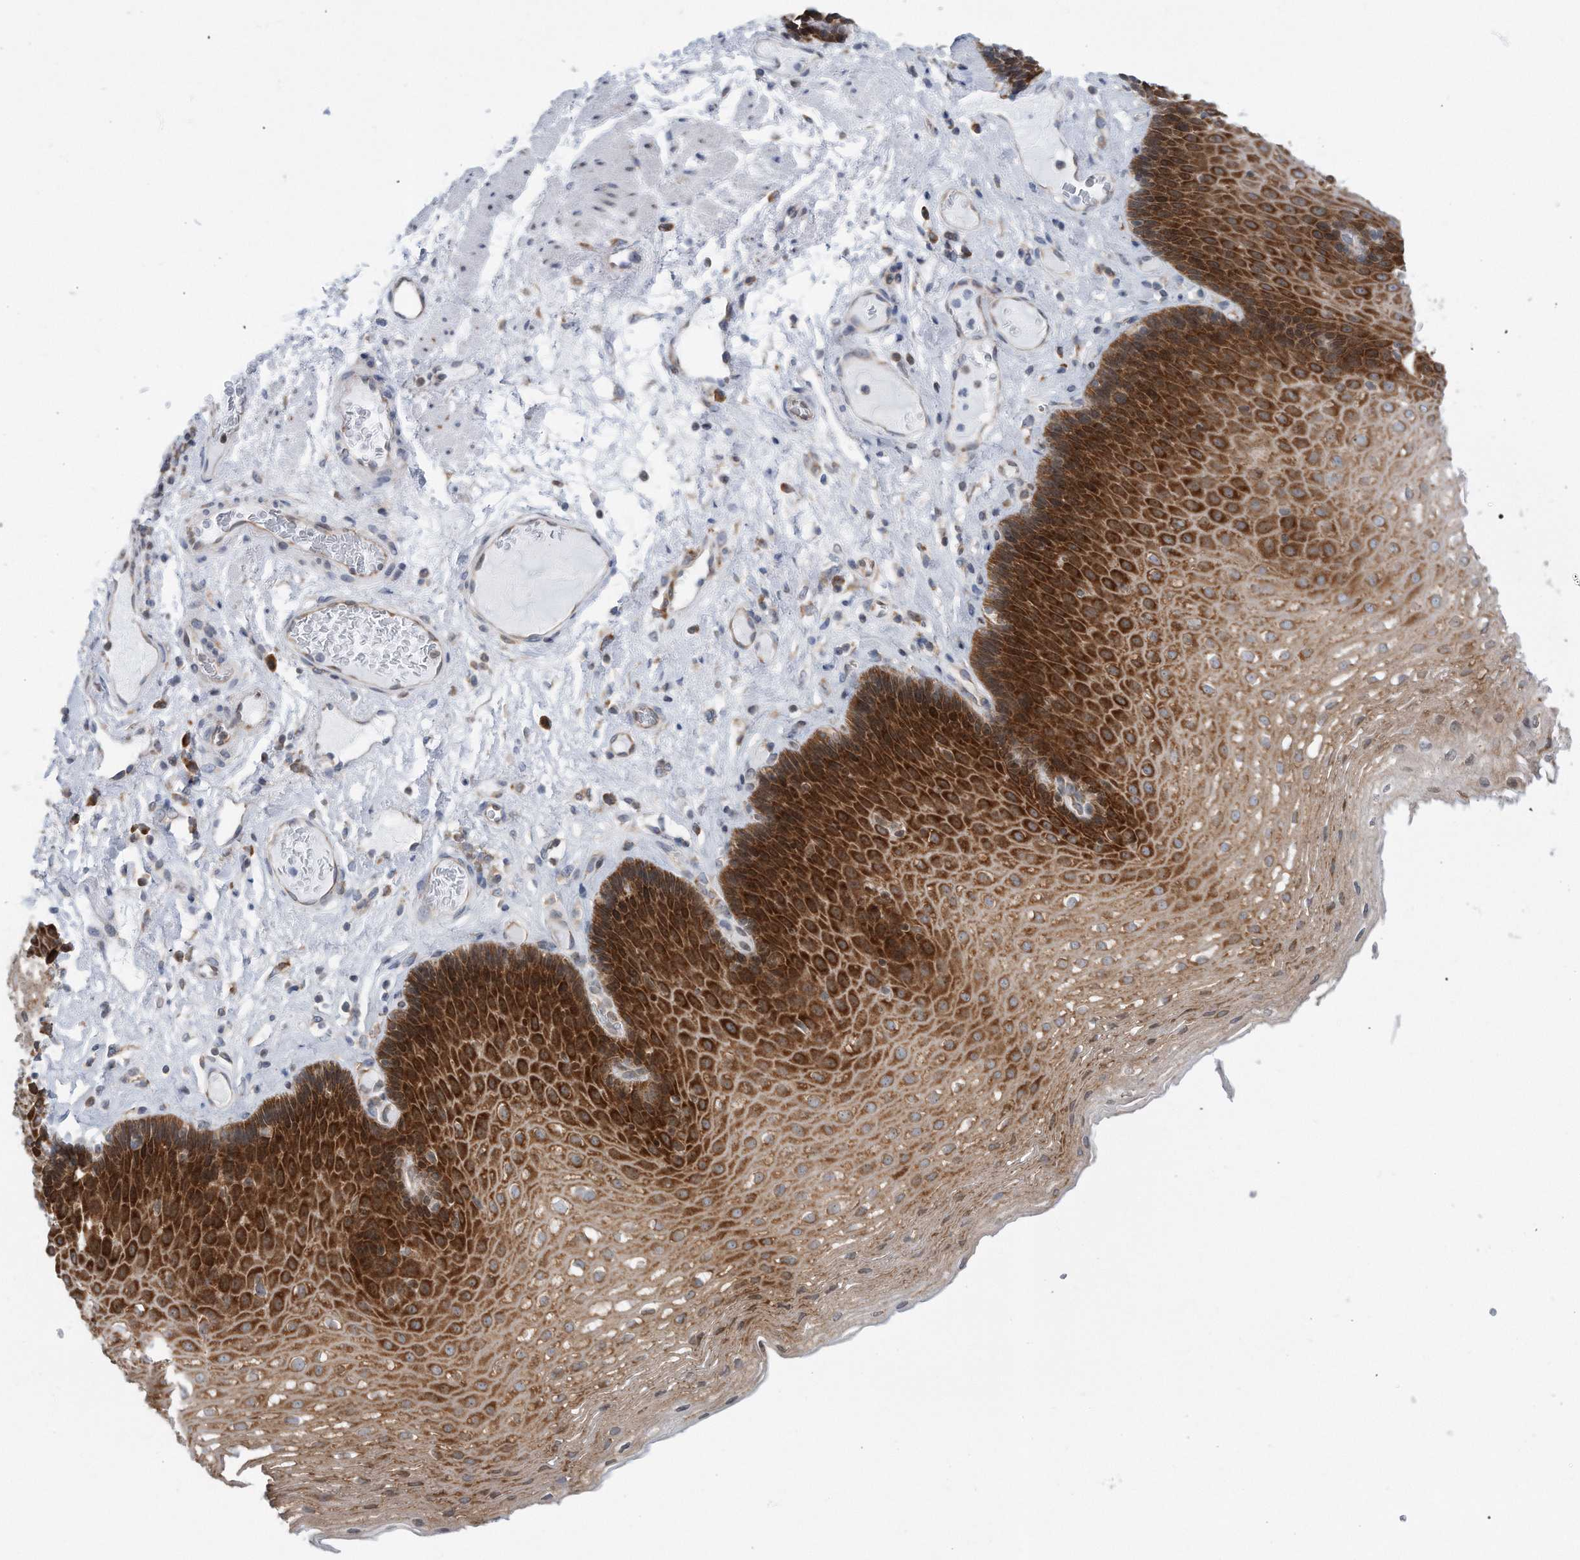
{"staining": {"intensity": "strong", "quantity": ">75%", "location": "cytoplasmic/membranous"}, "tissue": "esophagus", "cell_type": "Squamous epithelial cells", "image_type": "normal", "snomed": [{"axis": "morphology", "description": "Normal tissue, NOS"}, {"axis": "topography", "description": "Esophagus"}], "caption": "Esophagus stained for a protein (brown) exhibits strong cytoplasmic/membranous positive positivity in approximately >75% of squamous epithelial cells.", "gene": "RPL26L1", "patient": {"sex": "female", "age": 66}}